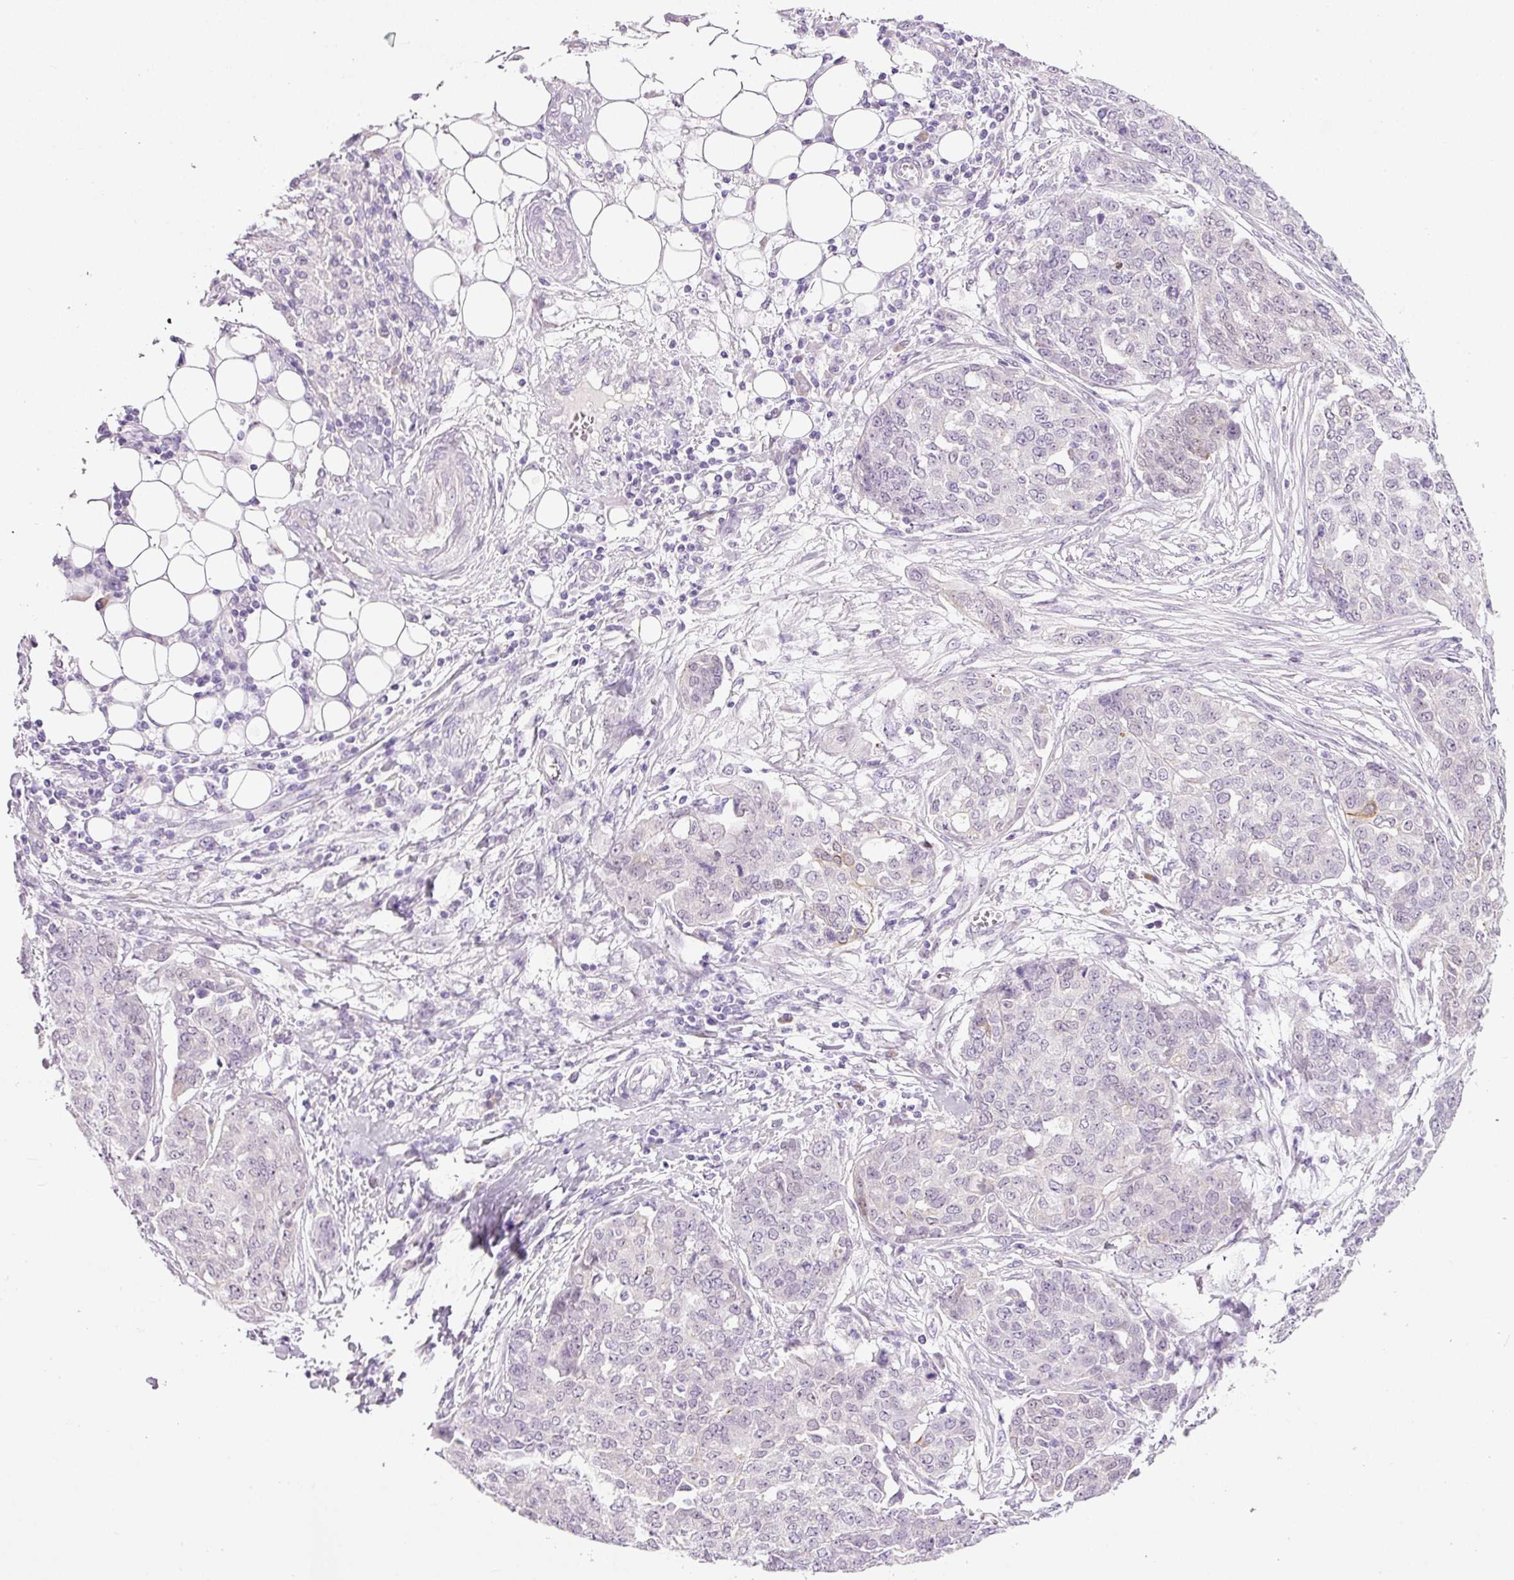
{"staining": {"intensity": "negative", "quantity": "none", "location": "none"}, "tissue": "ovarian cancer", "cell_type": "Tumor cells", "image_type": "cancer", "snomed": [{"axis": "morphology", "description": "Cystadenocarcinoma, serous, NOS"}, {"axis": "topography", "description": "Soft tissue"}, {"axis": "topography", "description": "Ovary"}], "caption": "A micrograph of human ovarian cancer is negative for staining in tumor cells. The staining is performed using DAB (3,3'-diaminobenzidine) brown chromogen with nuclei counter-stained in using hematoxylin.", "gene": "SRC", "patient": {"sex": "female", "age": 57}}